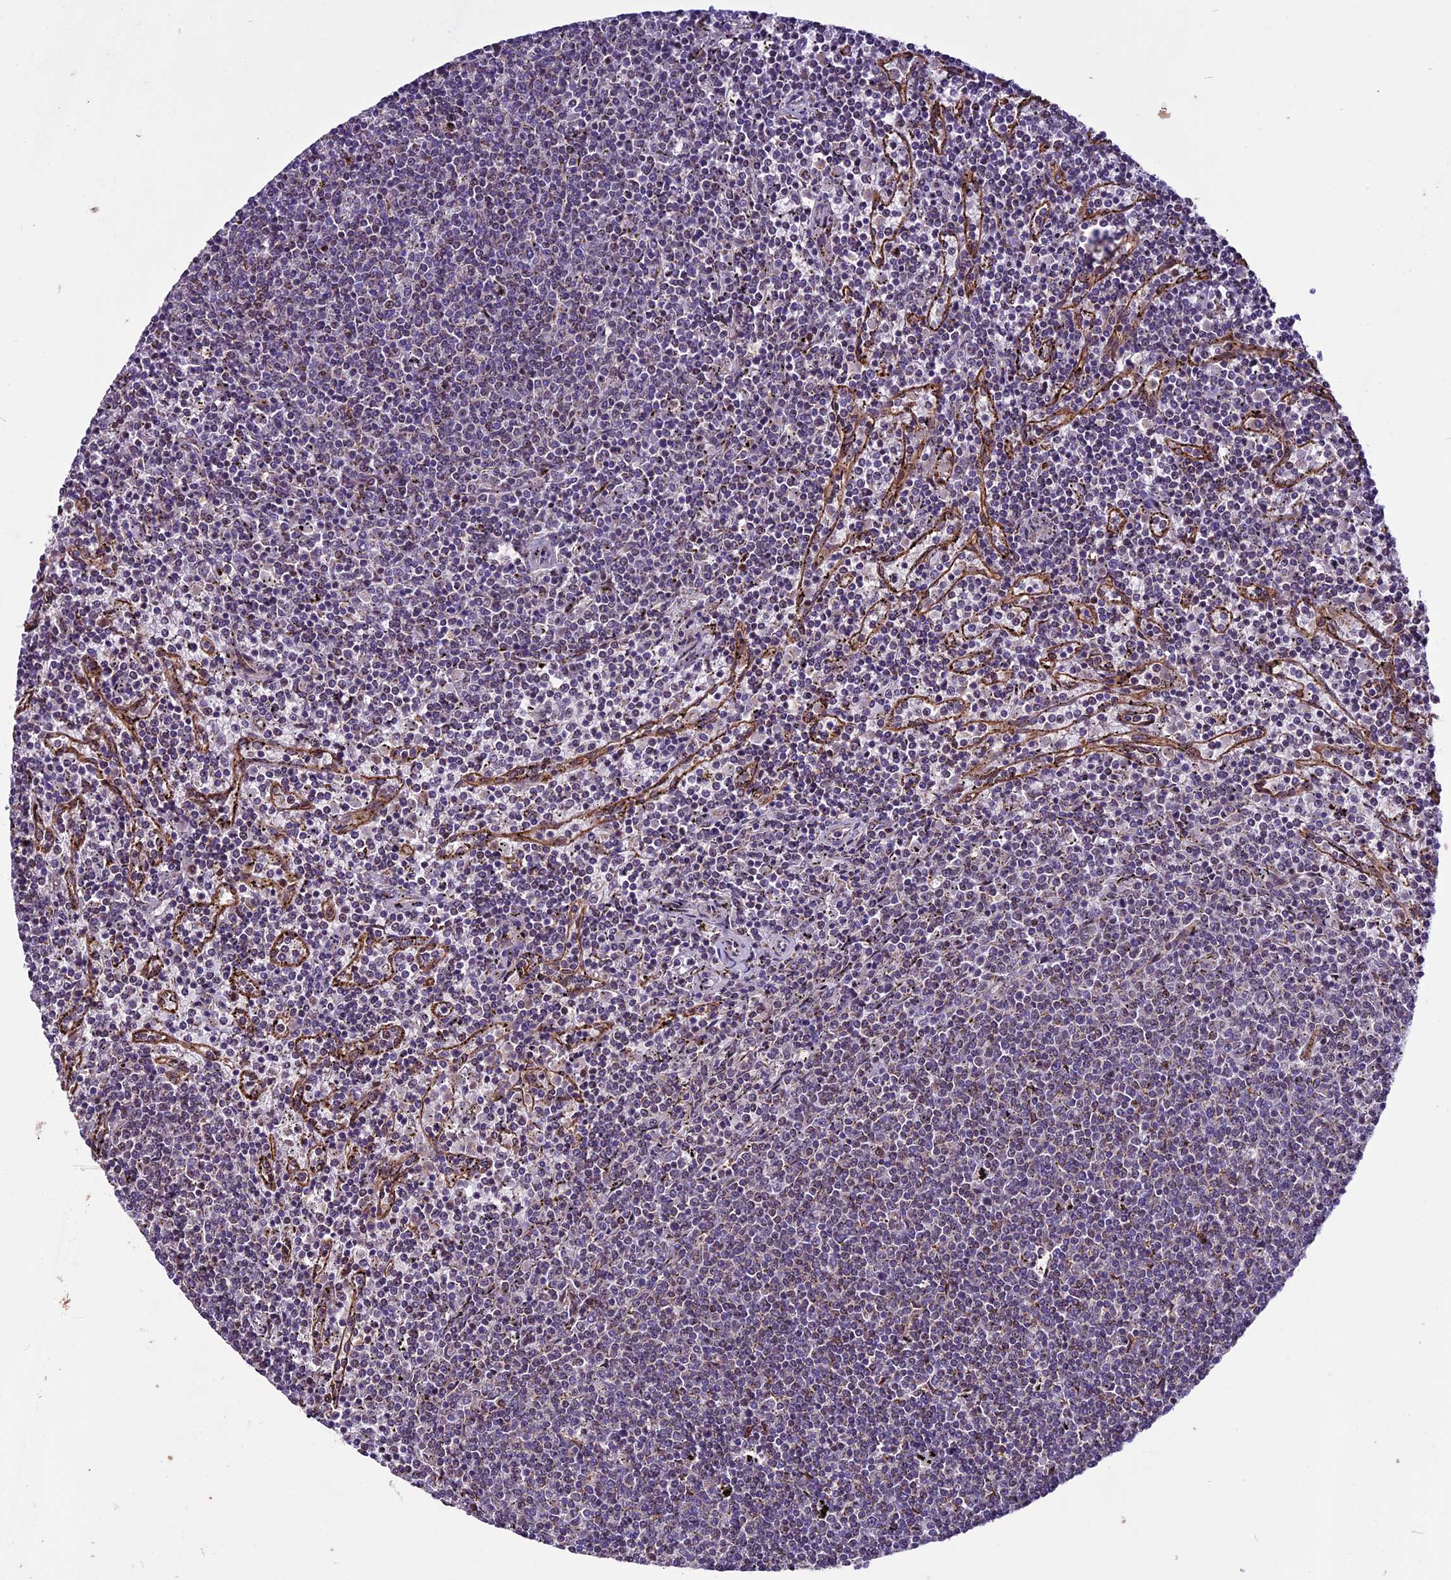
{"staining": {"intensity": "negative", "quantity": "none", "location": "none"}, "tissue": "lymphoma", "cell_type": "Tumor cells", "image_type": "cancer", "snomed": [{"axis": "morphology", "description": "Malignant lymphoma, non-Hodgkin's type, Low grade"}, {"axis": "topography", "description": "Spleen"}], "caption": "Lymphoma was stained to show a protein in brown. There is no significant positivity in tumor cells.", "gene": "MIEF2", "patient": {"sex": "female", "age": 50}}